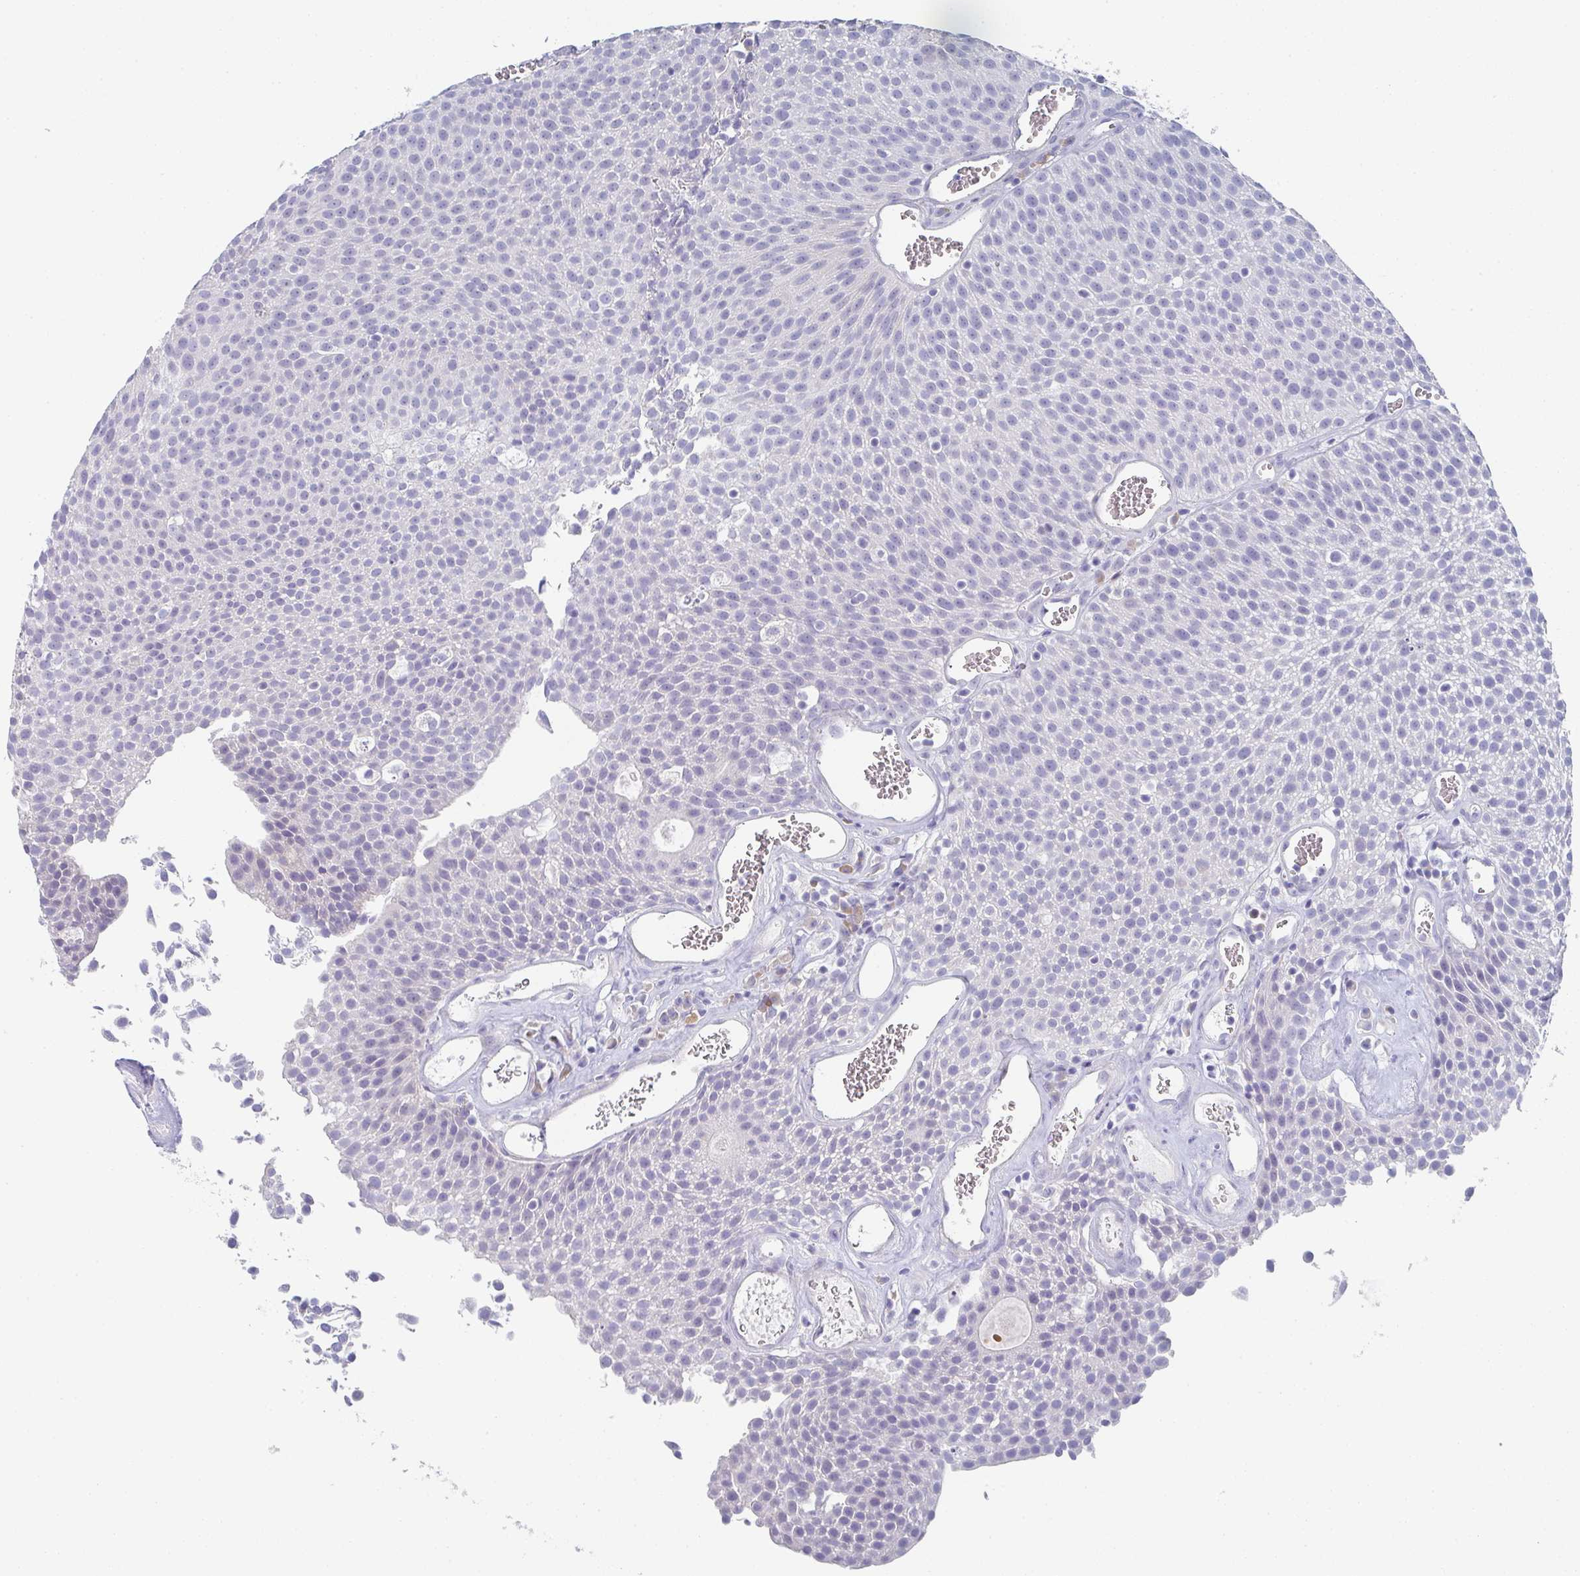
{"staining": {"intensity": "negative", "quantity": "none", "location": "none"}, "tissue": "urothelial cancer", "cell_type": "Tumor cells", "image_type": "cancer", "snomed": [{"axis": "morphology", "description": "Urothelial carcinoma, Low grade"}, {"axis": "topography", "description": "Urinary bladder"}], "caption": "Urothelial carcinoma (low-grade) stained for a protein using immunohistochemistry (IHC) displays no staining tumor cells.", "gene": "NOXRED1", "patient": {"sex": "female", "age": 79}}